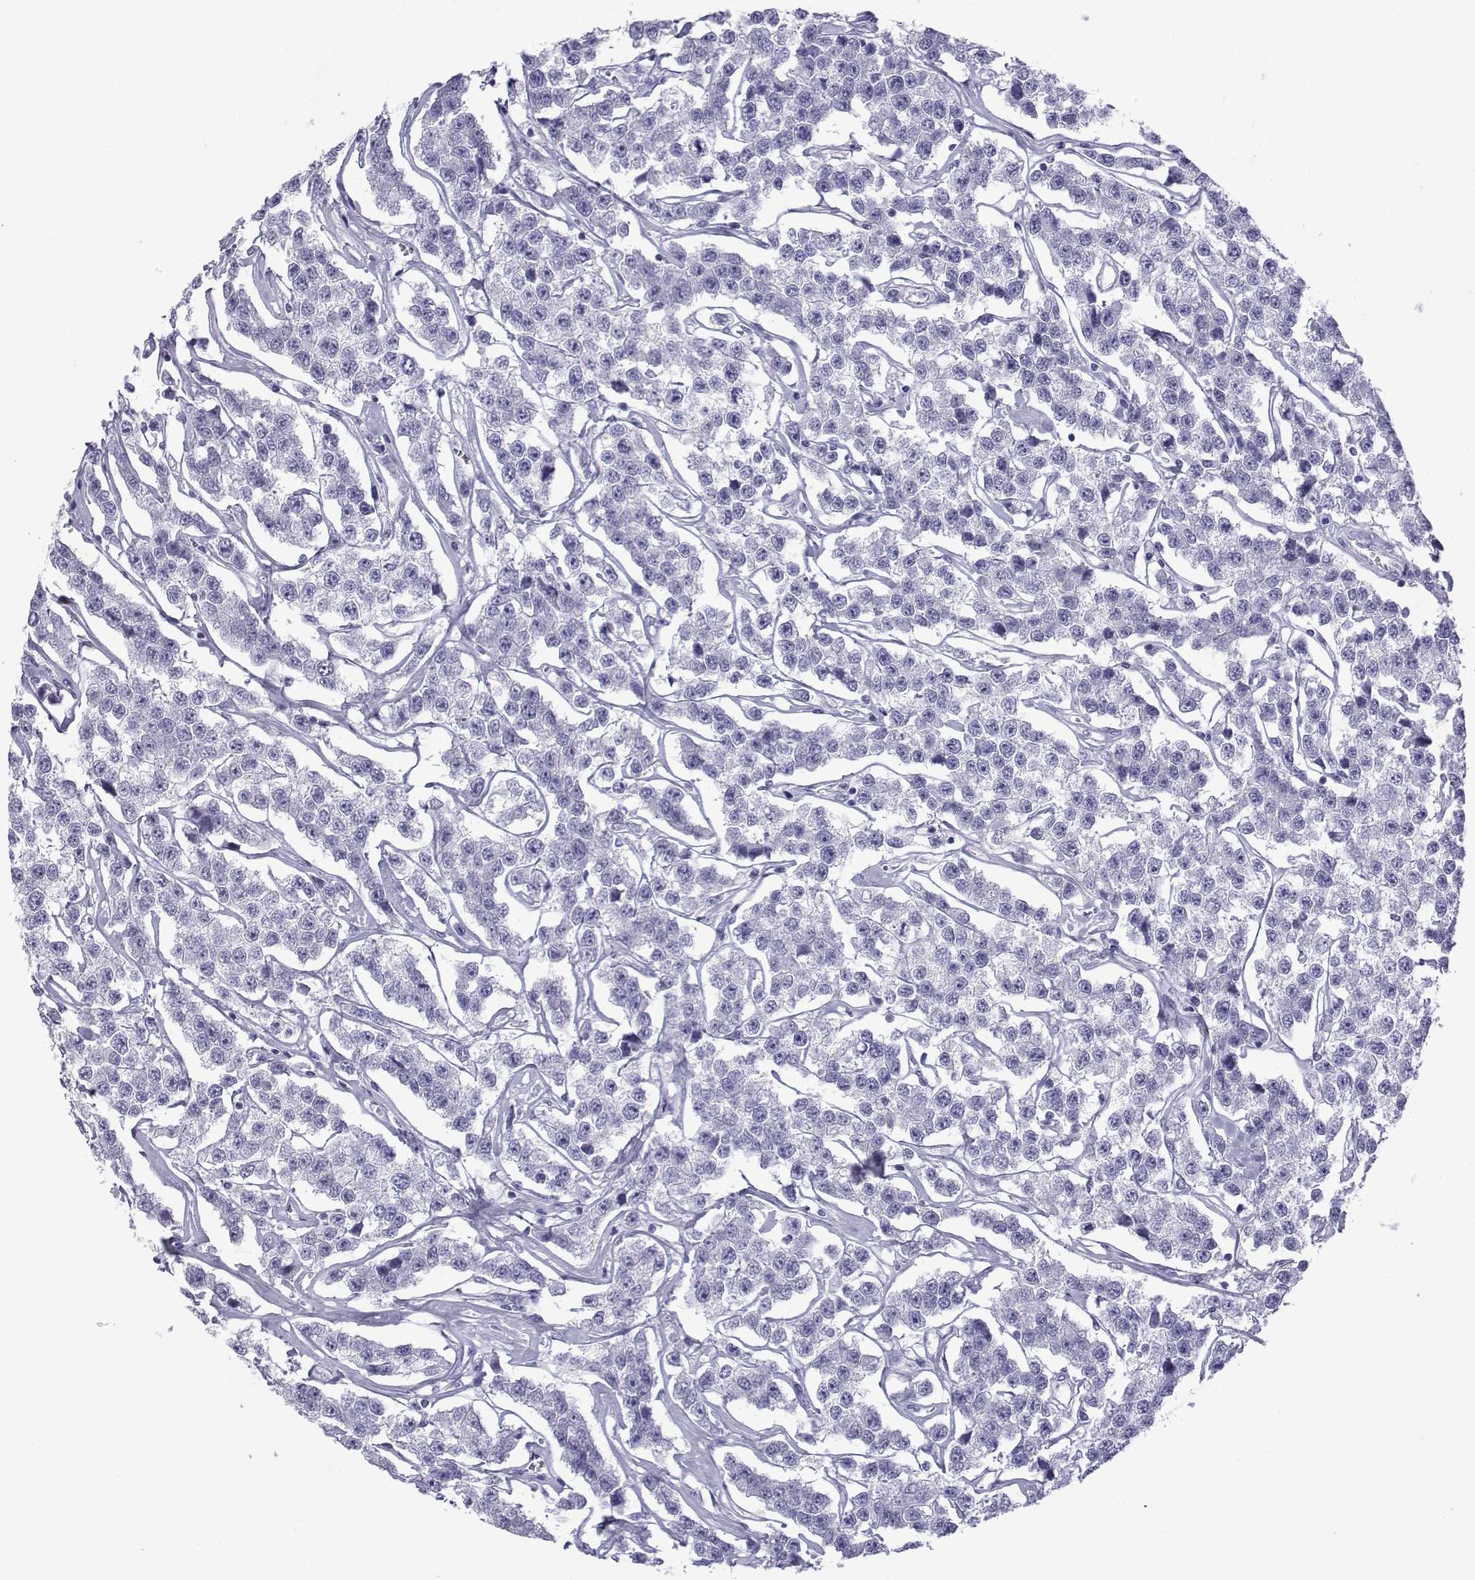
{"staining": {"intensity": "negative", "quantity": "none", "location": "none"}, "tissue": "testis cancer", "cell_type": "Tumor cells", "image_type": "cancer", "snomed": [{"axis": "morphology", "description": "Seminoma, NOS"}, {"axis": "topography", "description": "Testis"}], "caption": "DAB immunohistochemical staining of testis cancer reveals no significant expression in tumor cells.", "gene": "TRIM46", "patient": {"sex": "male", "age": 59}}